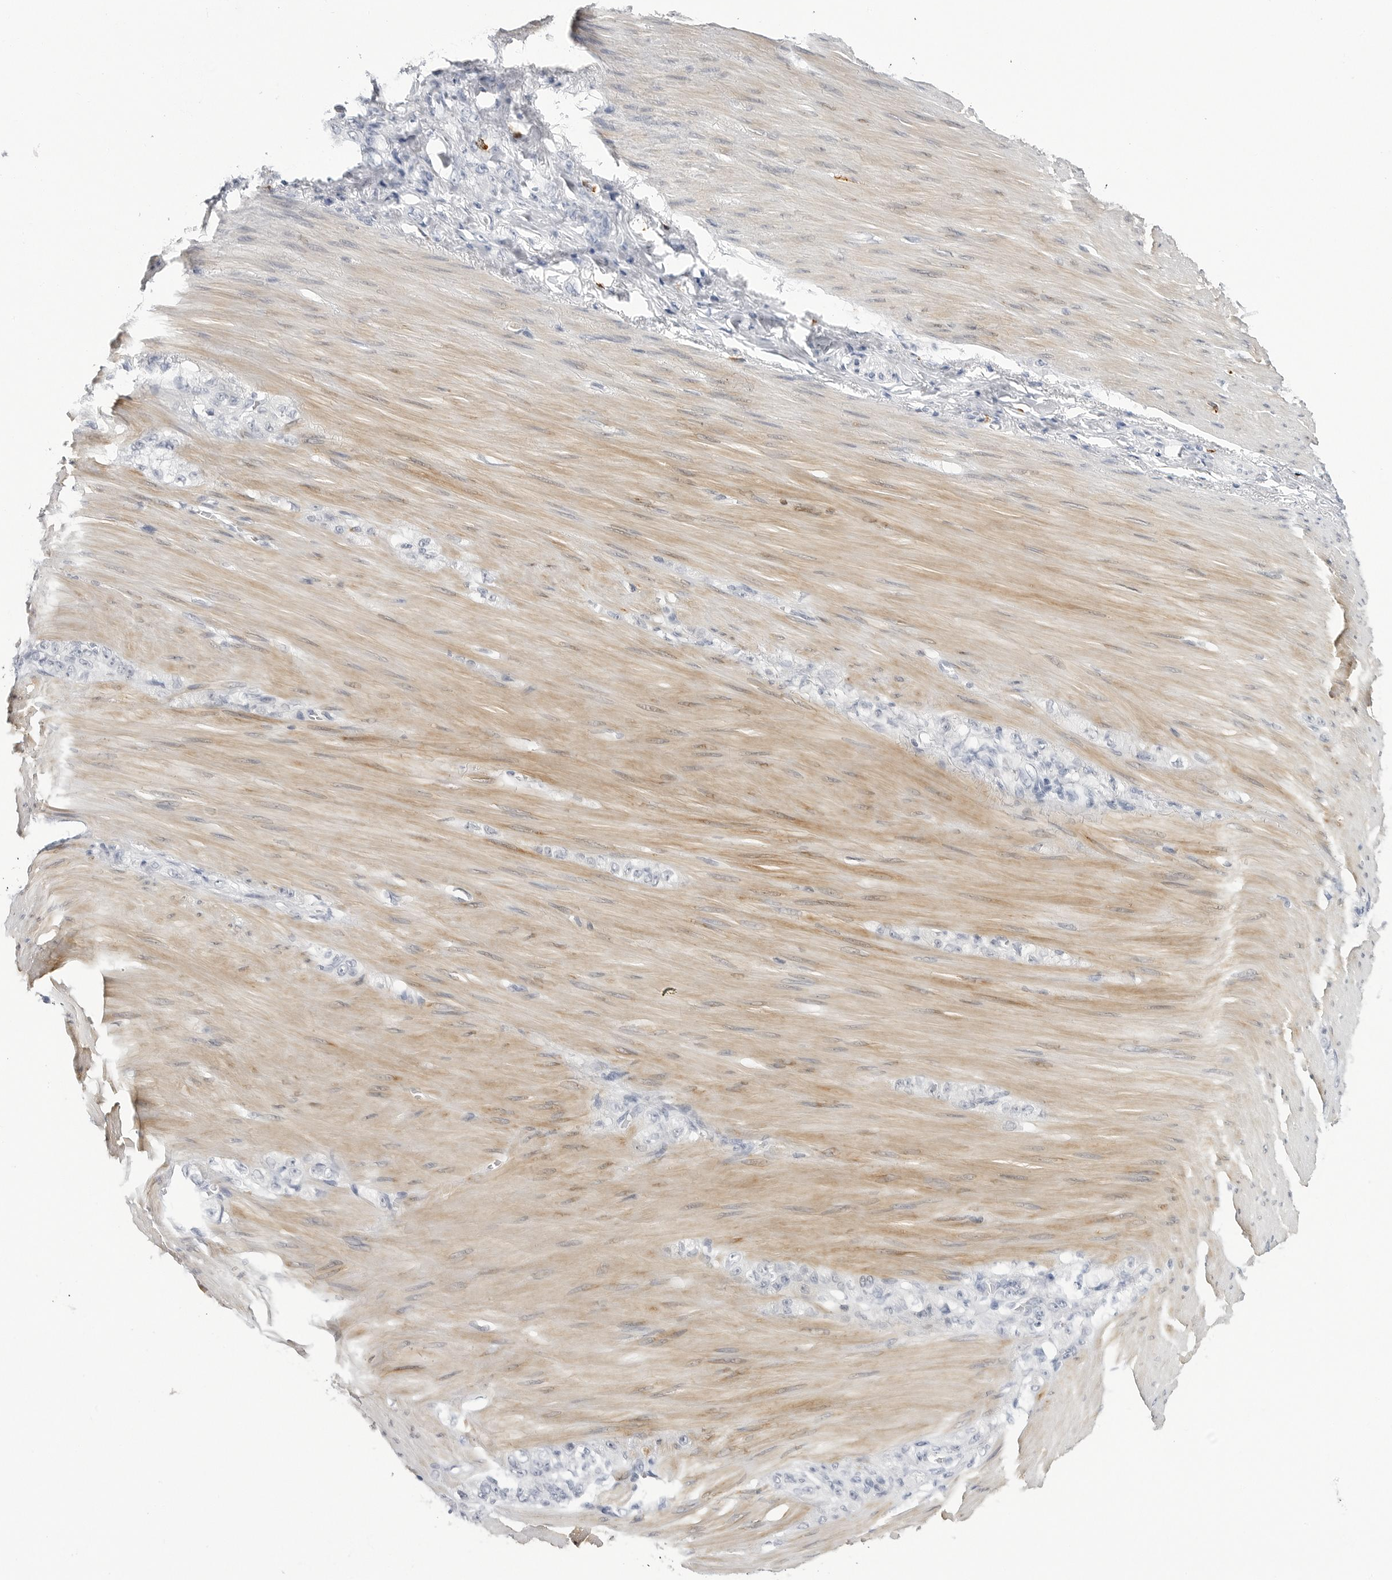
{"staining": {"intensity": "negative", "quantity": "none", "location": "none"}, "tissue": "stomach cancer", "cell_type": "Tumor cells", "image_type": "cancer", "snomed": [{"axis": "morphology", "description": "Normal tissue, NOS"}, {"axis": "morphology", "description": "Adenocarcinoma, NOS"}, {"axis": "topography", "description": "Stomach"}], "caption": "Adenocarcinoma (stomach) stained for a protein using IHC demonstrates no positivity tumor cells.", "gene": "HSPB7", "patient": {"sex": "male", "age": 82}}